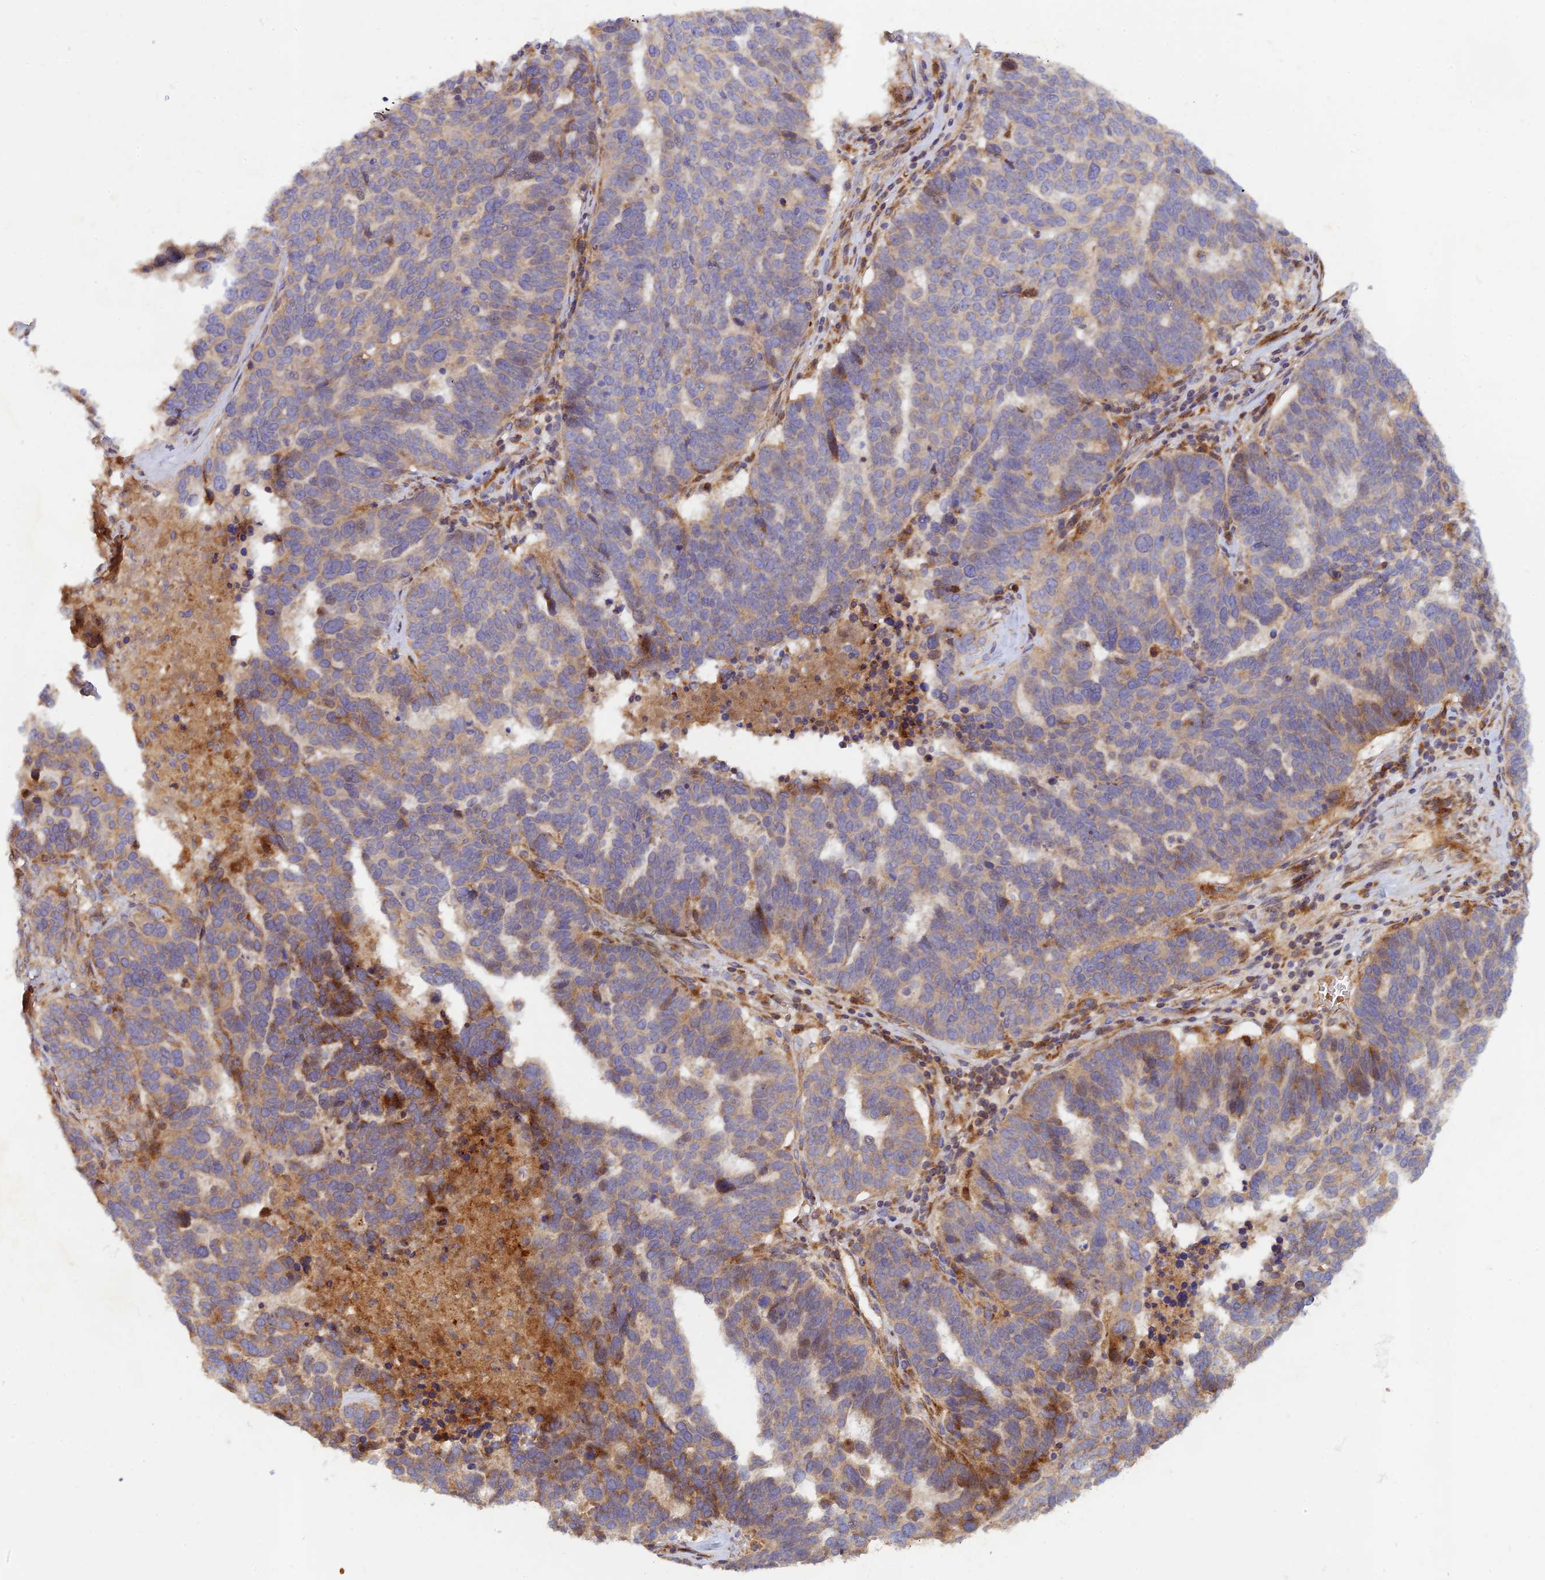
{"staining": {"intensity": "moderate", "quantity": "<25%", "location": "cytoplasmic/membranous"}, "tissue": "ovarian cancer", "cell_type": "Tumor cells", "image_type": "cancer", "snomed": [{"axis": "morphology", "description": "Cystadenocarcinoma, serous, NOS"}, {"axis": "topography", "description": "Ovary"}], "caption": "Moderate cytoplasmic/membranous protein positivity is identified in approximately <25% of tumor cells in serous cystadenocarcinoma (ovarian).", "gene": "GMCL1", "patient": {"sex": "female", "age": 59}}